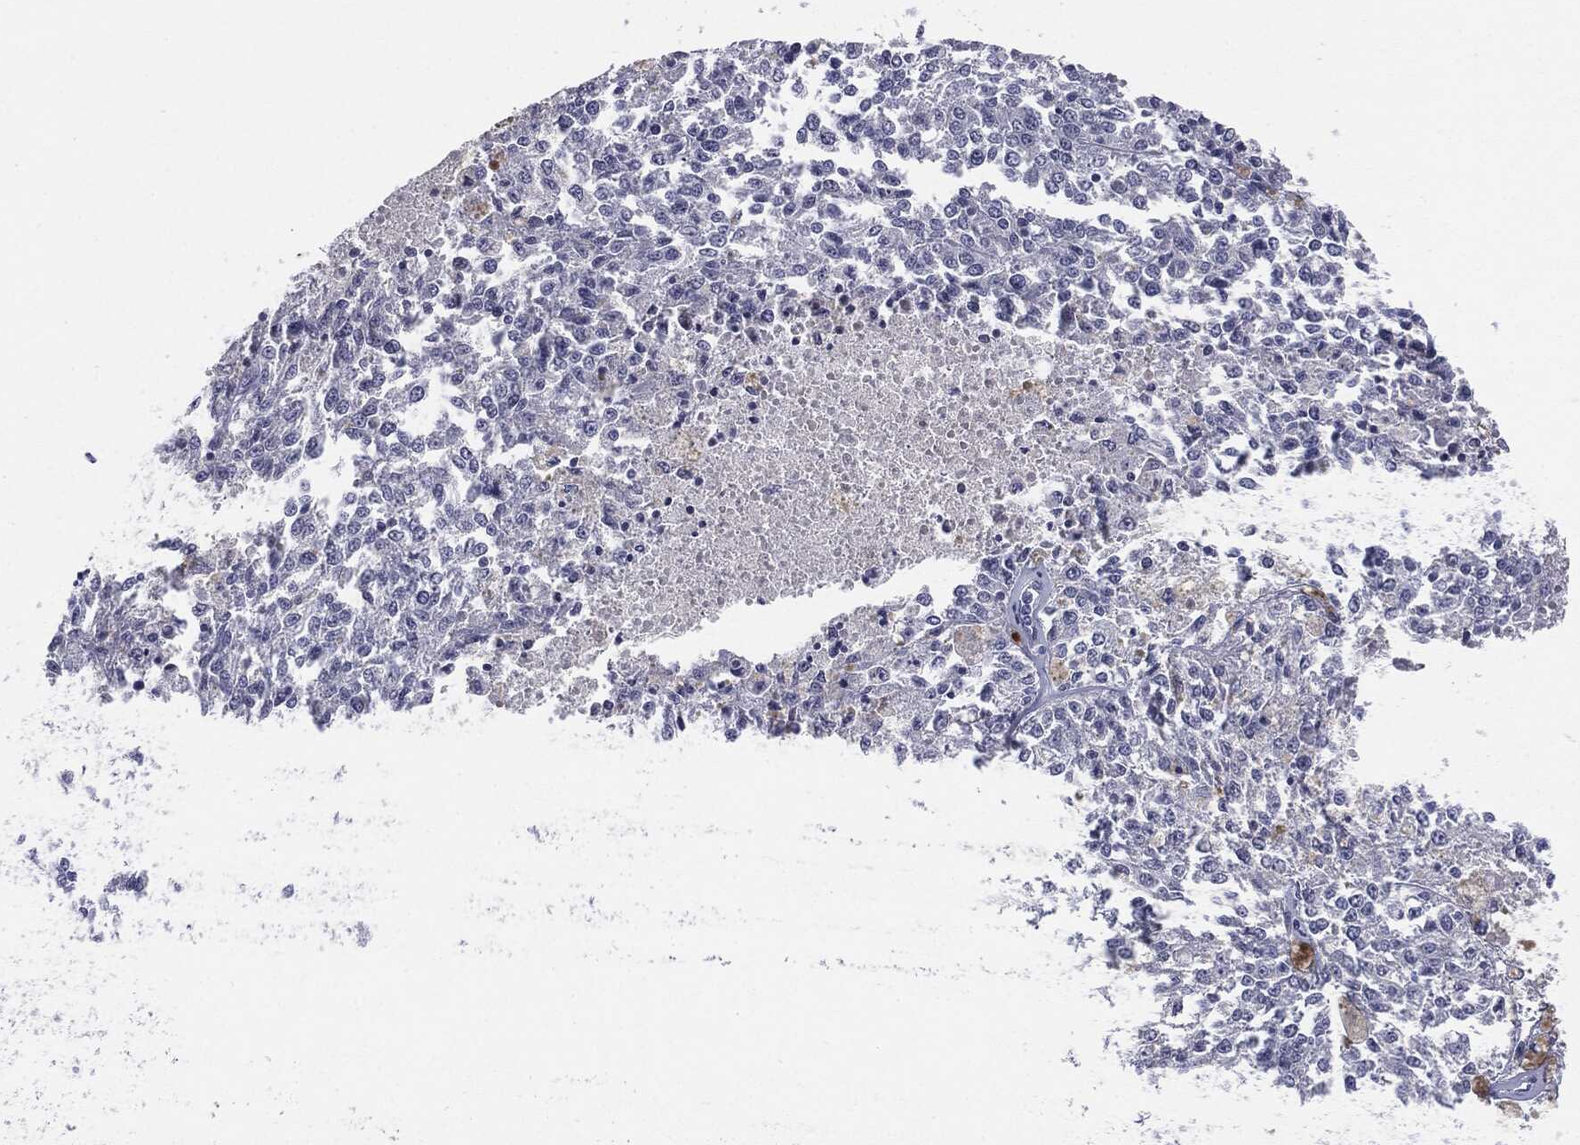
{"staining": {"intensity": "negative", "quantity": "none", "location": "none"}, "tissue": "melanoma", "cell_type": "Tumor cells", "image_type": "cancer", "snomed": [{"axis": "morphology", "description": "Malignant melanoma, Metastatic site"}, {"axis": "topography", "description": "Lymph node"}], "caption": "Malignant melanoma (metastatic site) stained for a protein using IHC reveals no expression tumor cells.", "gene": "SLC5A5", "patient": {"sex": "female", "age": 64}}